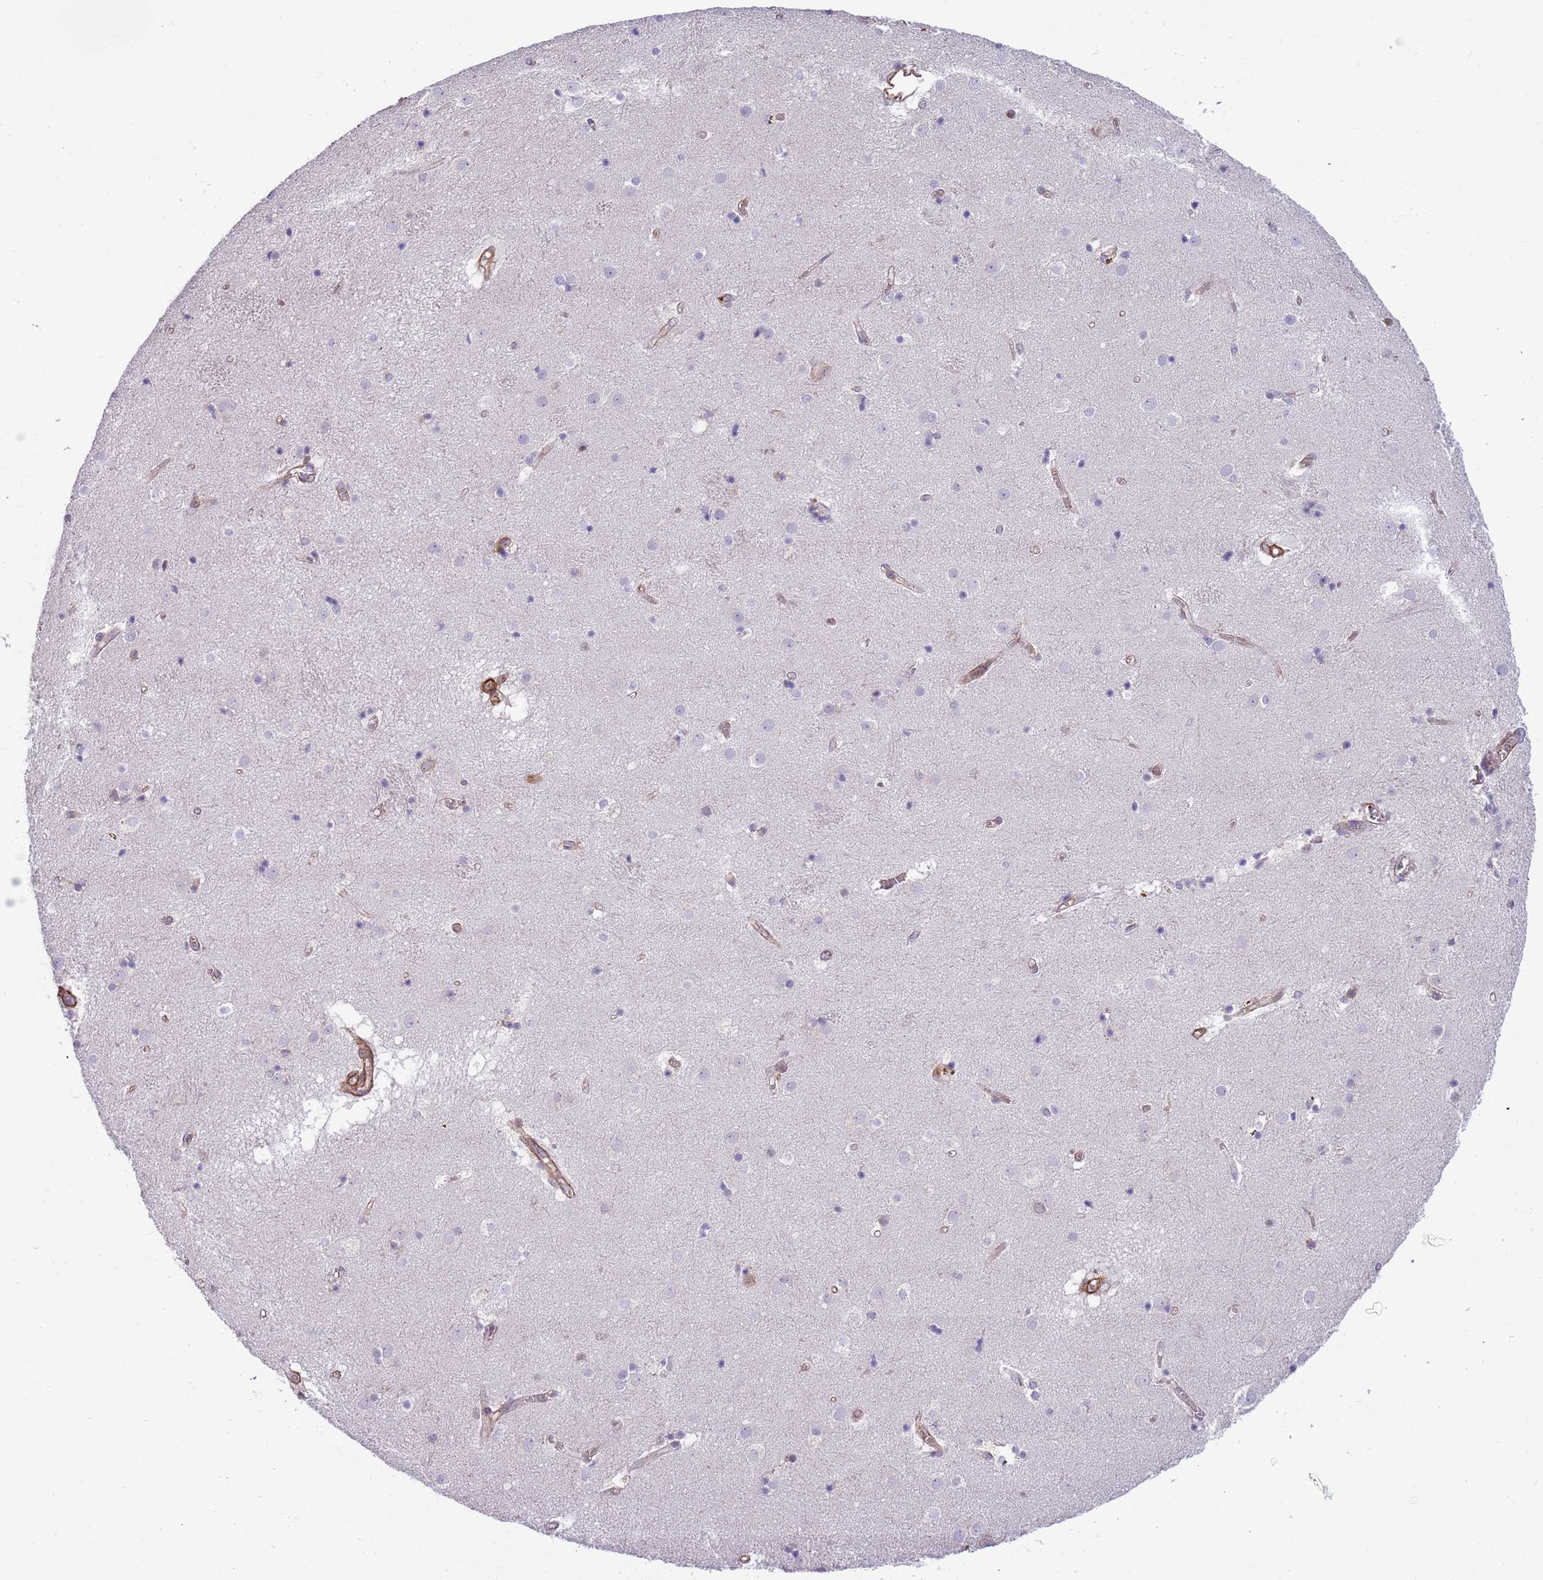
{"staining": {"intensity": "negative", "quantity": "none", "location": "none"}, "tissue": "caudate", "cell_type": "Glial cells", "image_type": "normal", "snomed": [{"axis": "morphology", "description": "Normal tissue, NOS"}, {"axis": "topography", "description": "Lateral ventricle wall"}], "caption": "The IHC micrograph has no significant positivity in glial cells of caudate. (Brightfield microscopy of DAB (3,3'-diaminobenzidine) immunohistochemistry at high magnification).", "gene": "SEPHS2", "patient": {"sex": "male", "age": 70}}